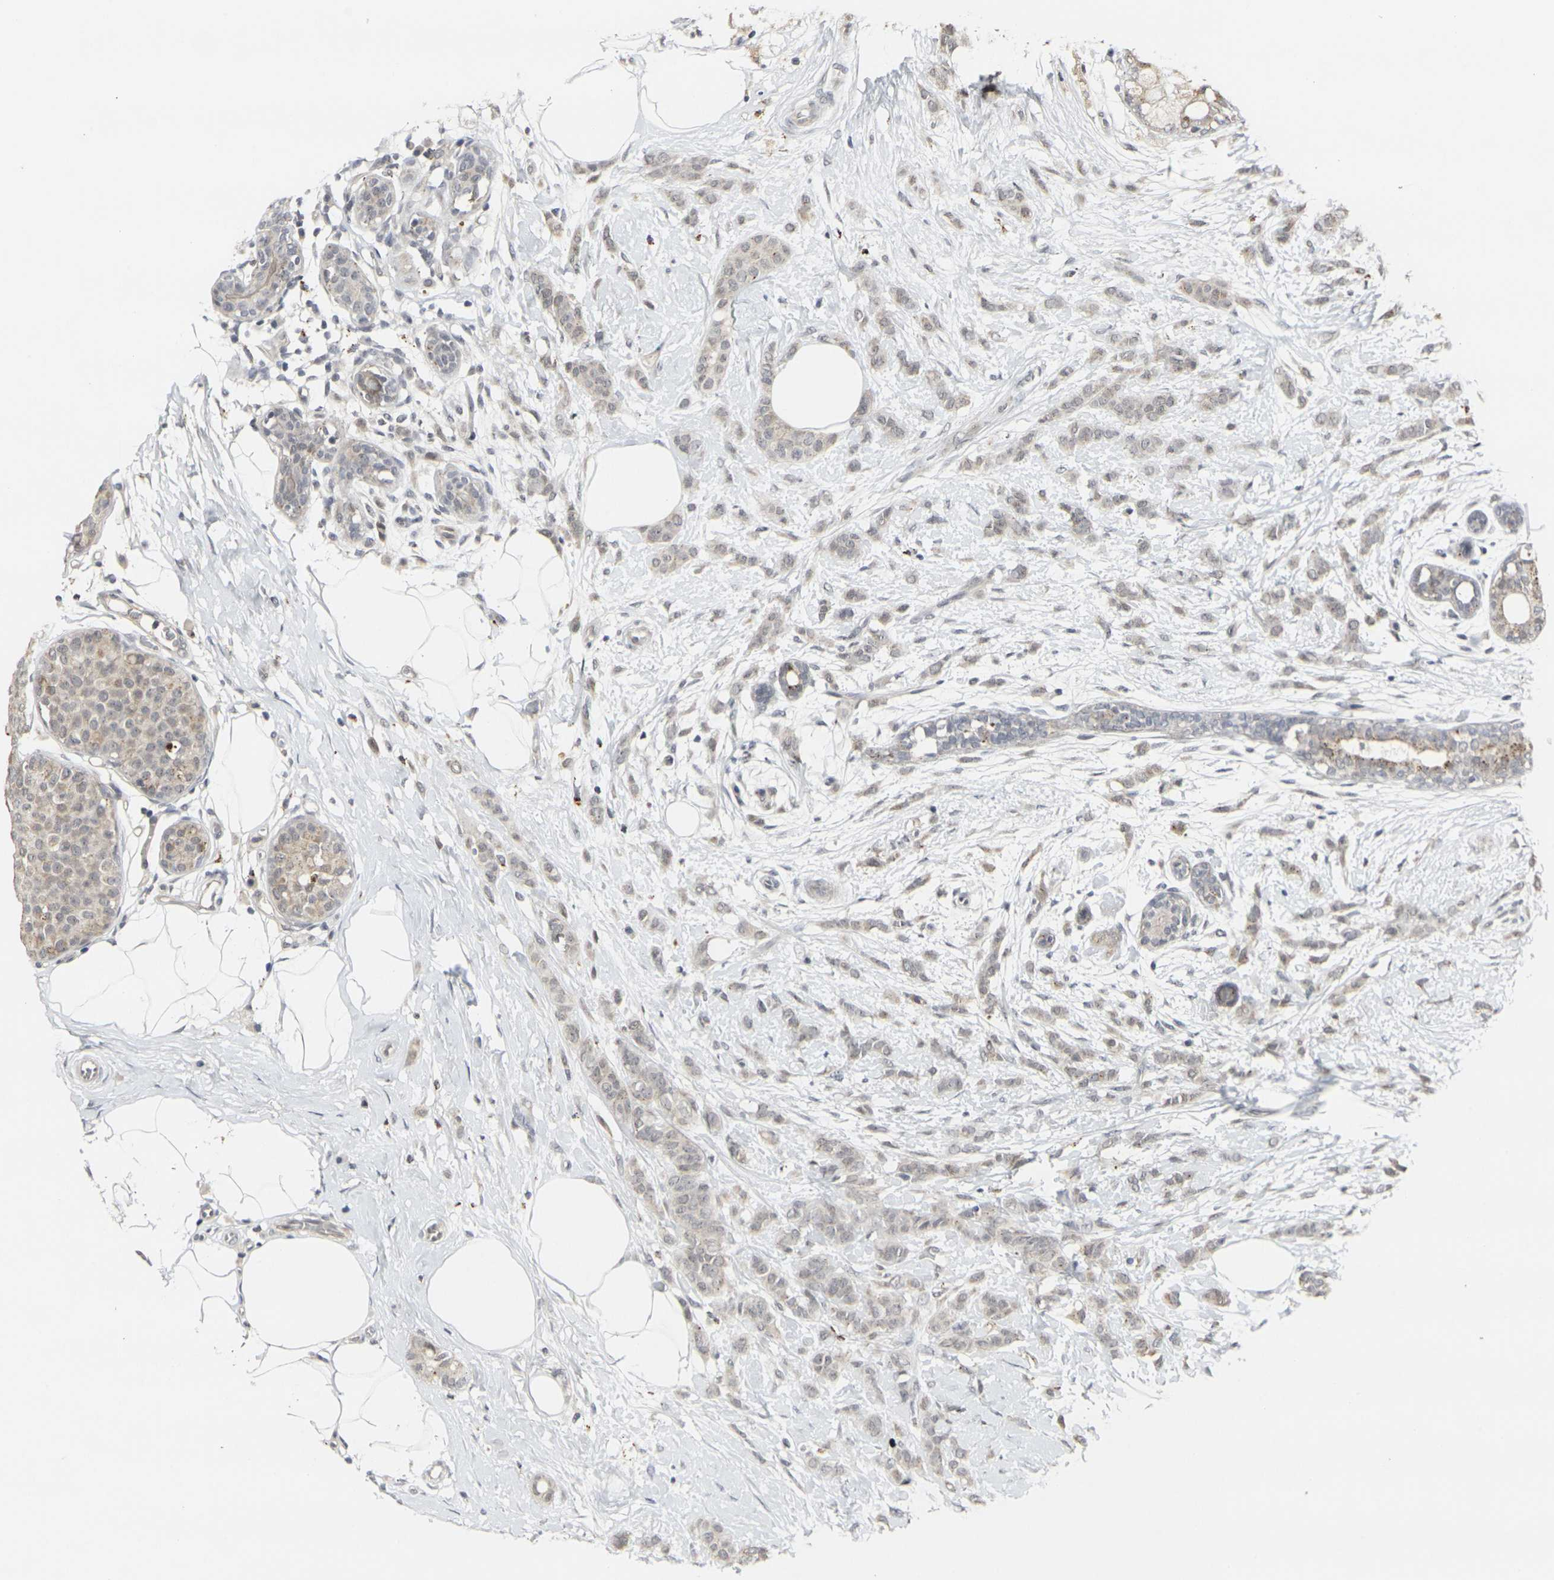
{"staining": {"intensity": "weak", "quantity": "<25%", "location": "cytoplasmic/membranous"}, "tissue": "breast cancer", "cell_type": "Tumor cells", "image_type": "cancer", "snomed": [{"axis": "morphology", "description": "Lobular carcinoma, in situ"}, {"axis": "morphology", "description": "Lobular carcinoma"}, {"axis": "topography", "description": "Breast"}], "caption": "High magnification brightfield microscopy of breast lobular carcinoma stained with DAB (3,3'-diaminobenzidine) (brown) and counterstained with hematoxylin (blue): tumor cells show no significant positivity. (DAB (3,3'-diaminobenzidine) immunohistochemistry visualized using brightfield microscopy, high magnification).", "gene": "GPR19", "patient": {"sex": "female", "age": 41}}